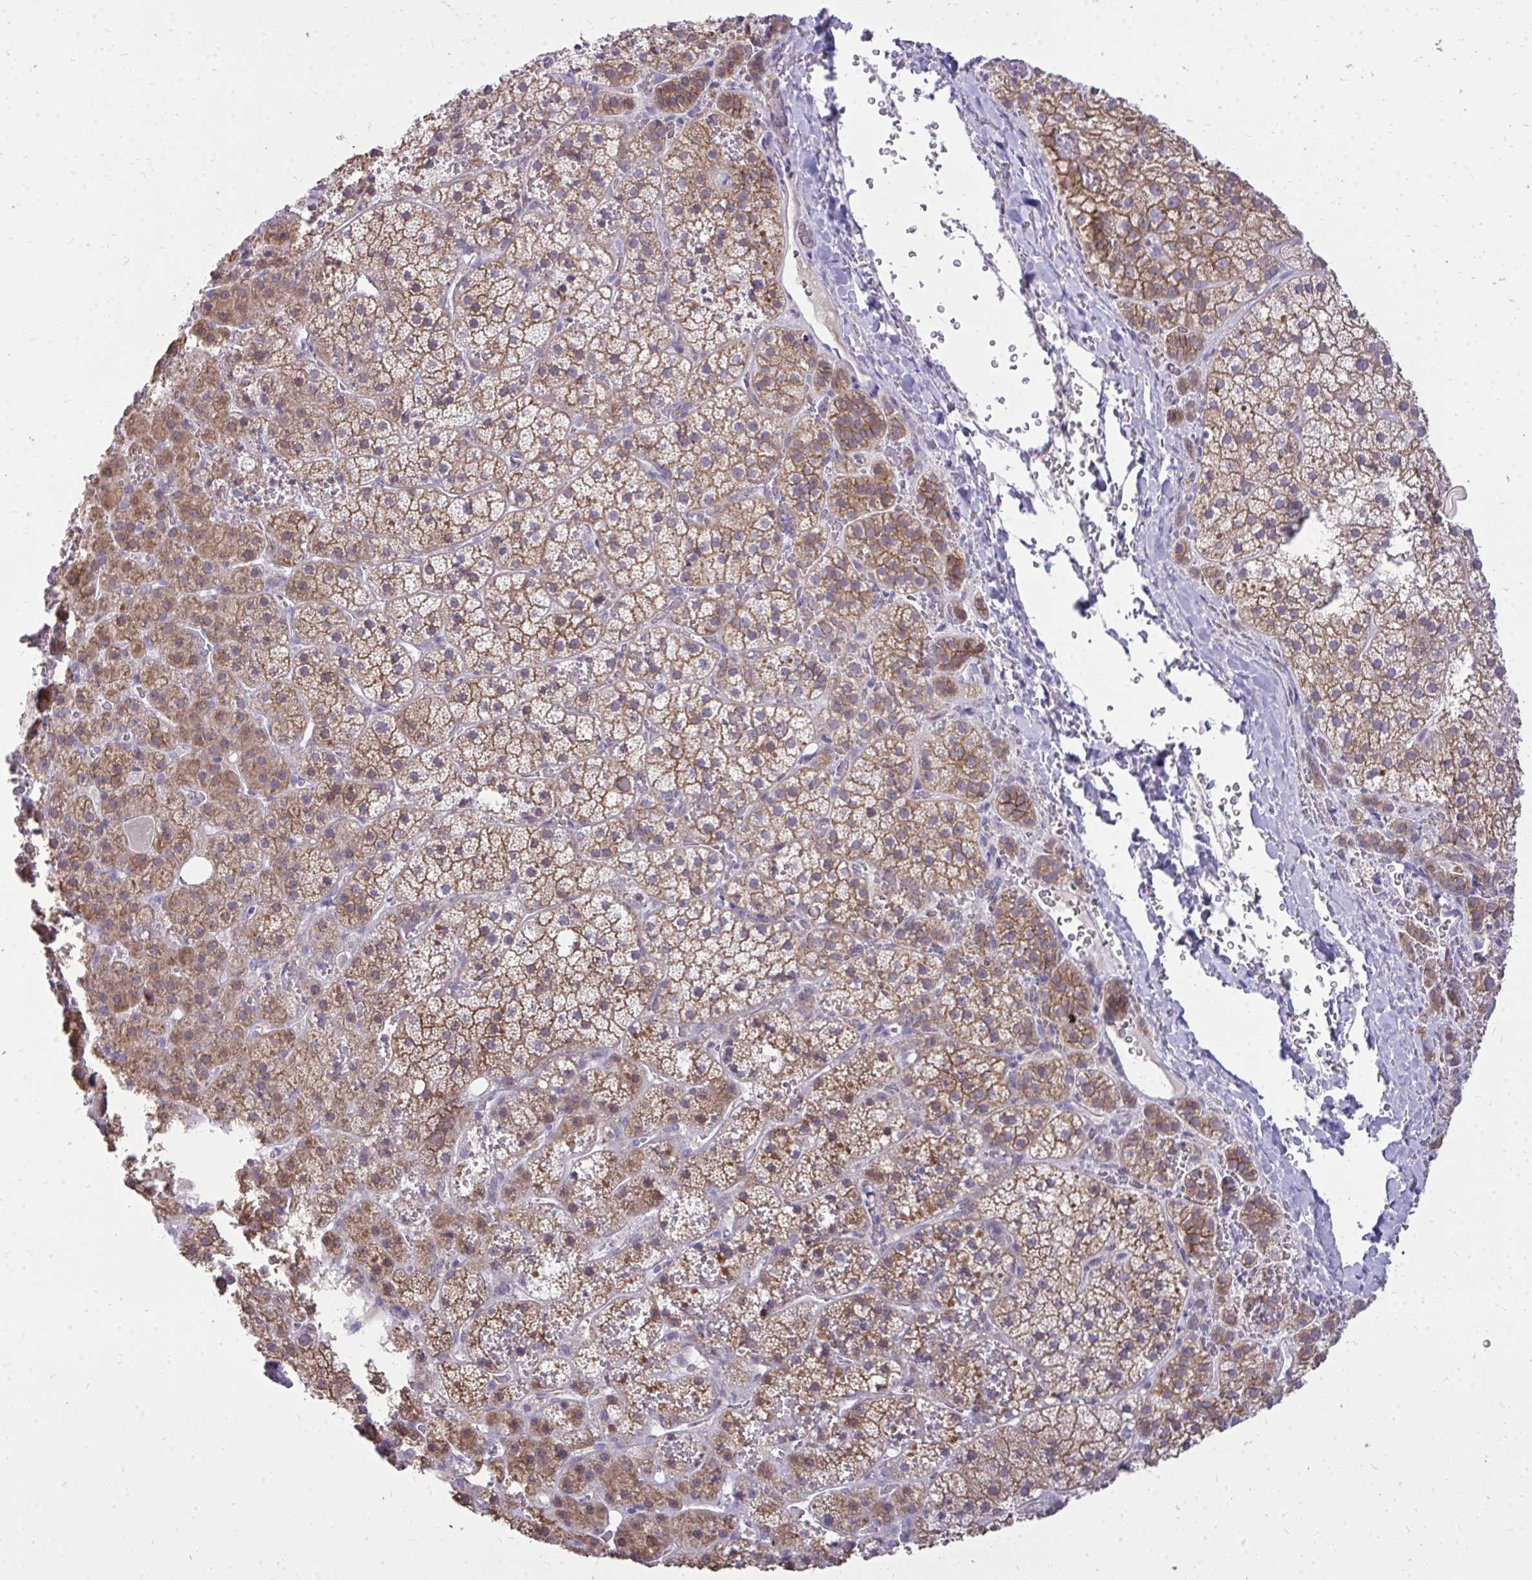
{"staining": {"intensity": "strong", "quantity": ">75%", "location": "cytoplasmic/membranous"}, "tissue": "adrenal gland", "cell_type": "Glandular cells", "image_type": "normal", "snomed": [{"axis": "morphology", "description": "Normal tissue, NOS"}, {"axis": "topography", "description": "Adrenal gland"}], "caption": "Adrenal gland stained for a protein exhibits strong cytoplasmic/membranous positivity in glandular cells. The staining was performed using DAB (3,3'-diaminobenzidine), with brown indicating positive protein expression. Nuclei are stained blue with hematoxylin.", "gene": "SPTBN2", "patient": {"sex": "male", "age": 53}}